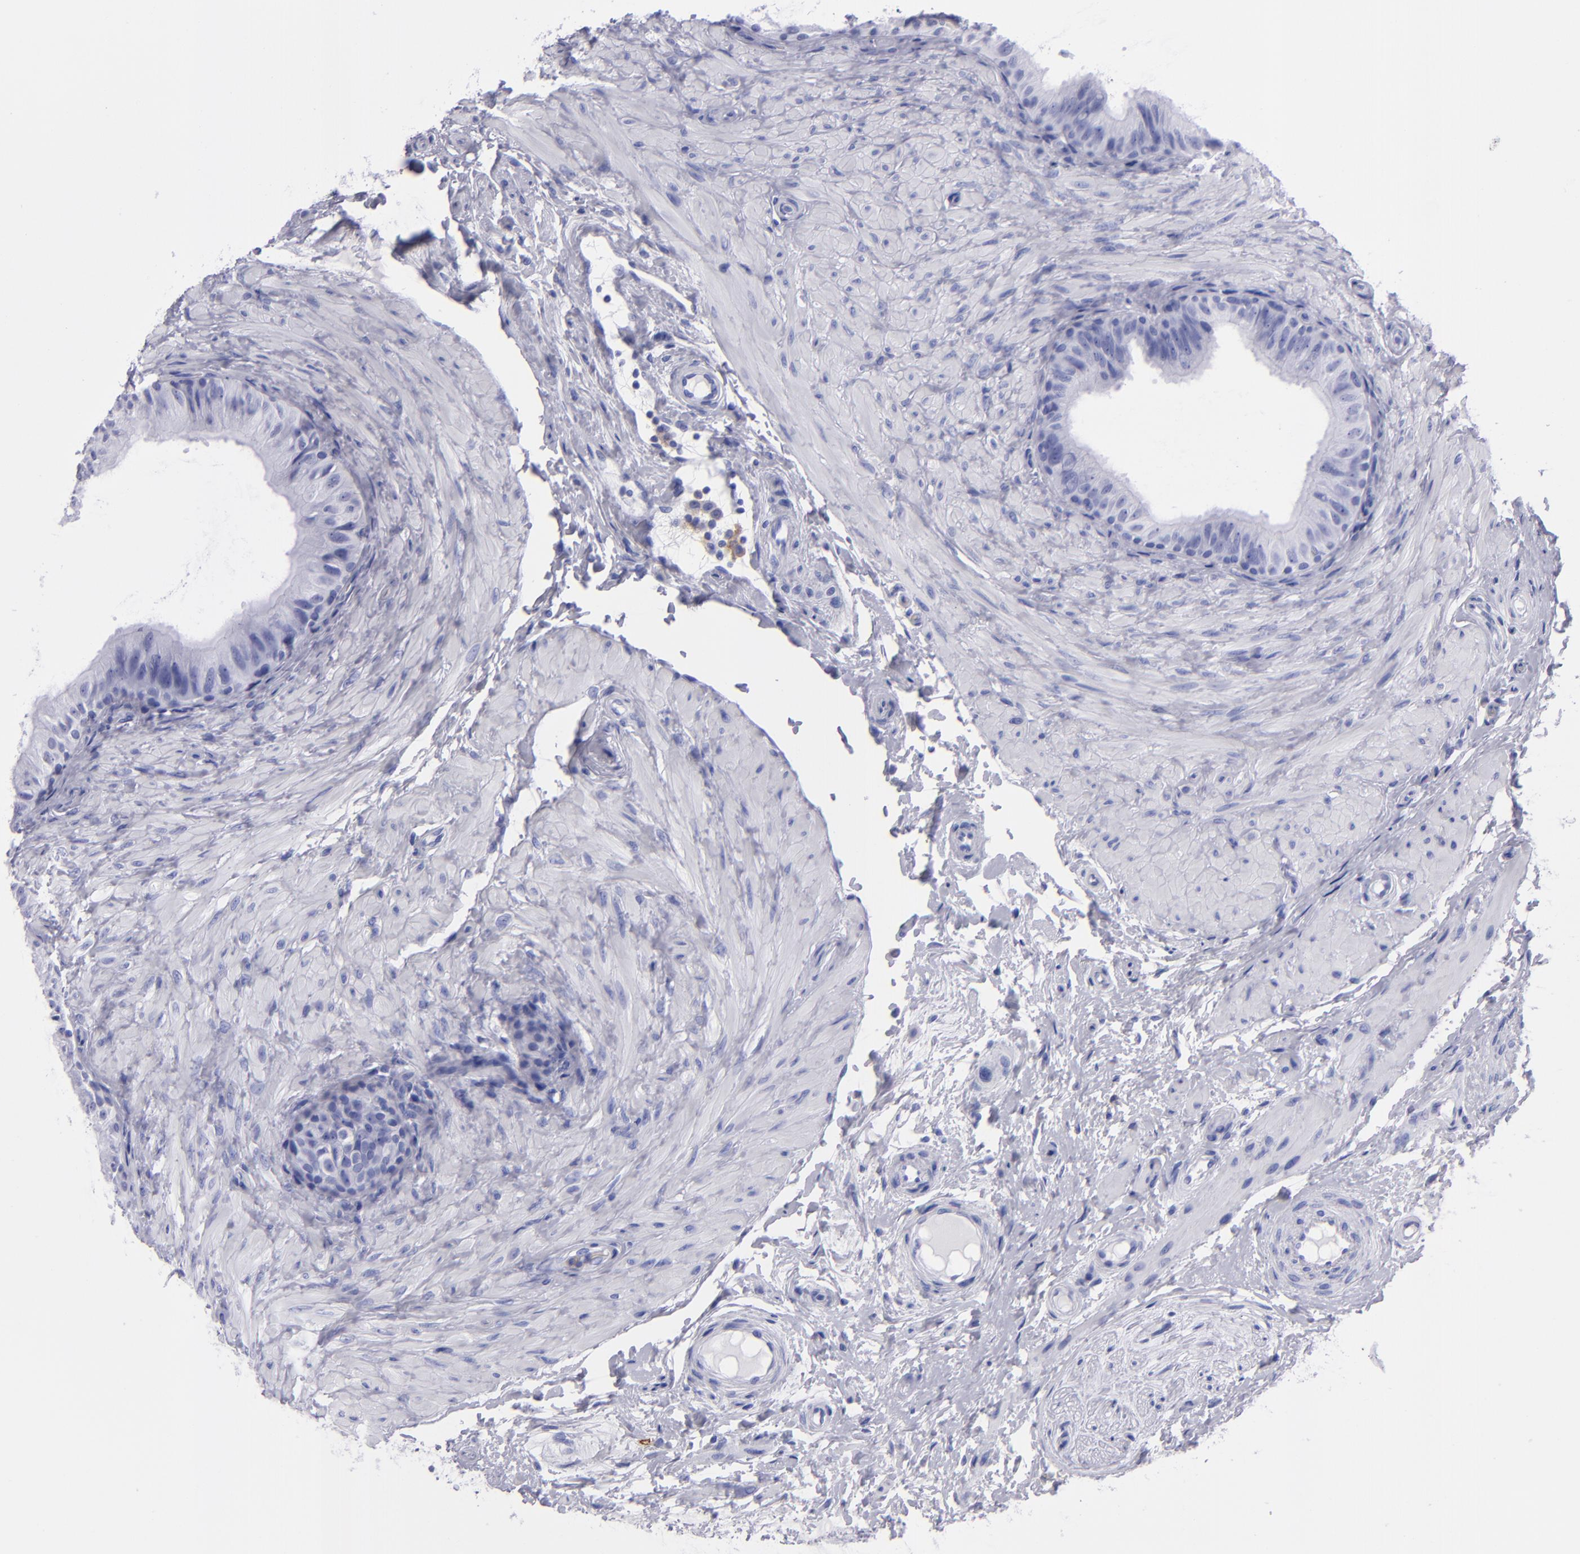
{"staining": {"intensity": "negative", "quantity": "none", "location": "none"}, "tissue": "epididymis", "cell_type": "Glandular cells", "image_type": "normal", "snomed": [{"axis": "morphology", "description": "Normal tissue, NOS"}, {"axis": "topography", "description": "Epididymis"}], "caption": "Immunohistochemical staining of benign epididymis displays no significant positivity in glandular cells.", "gene": "CD38", "patient": {"sex": "male", "age": 68}}